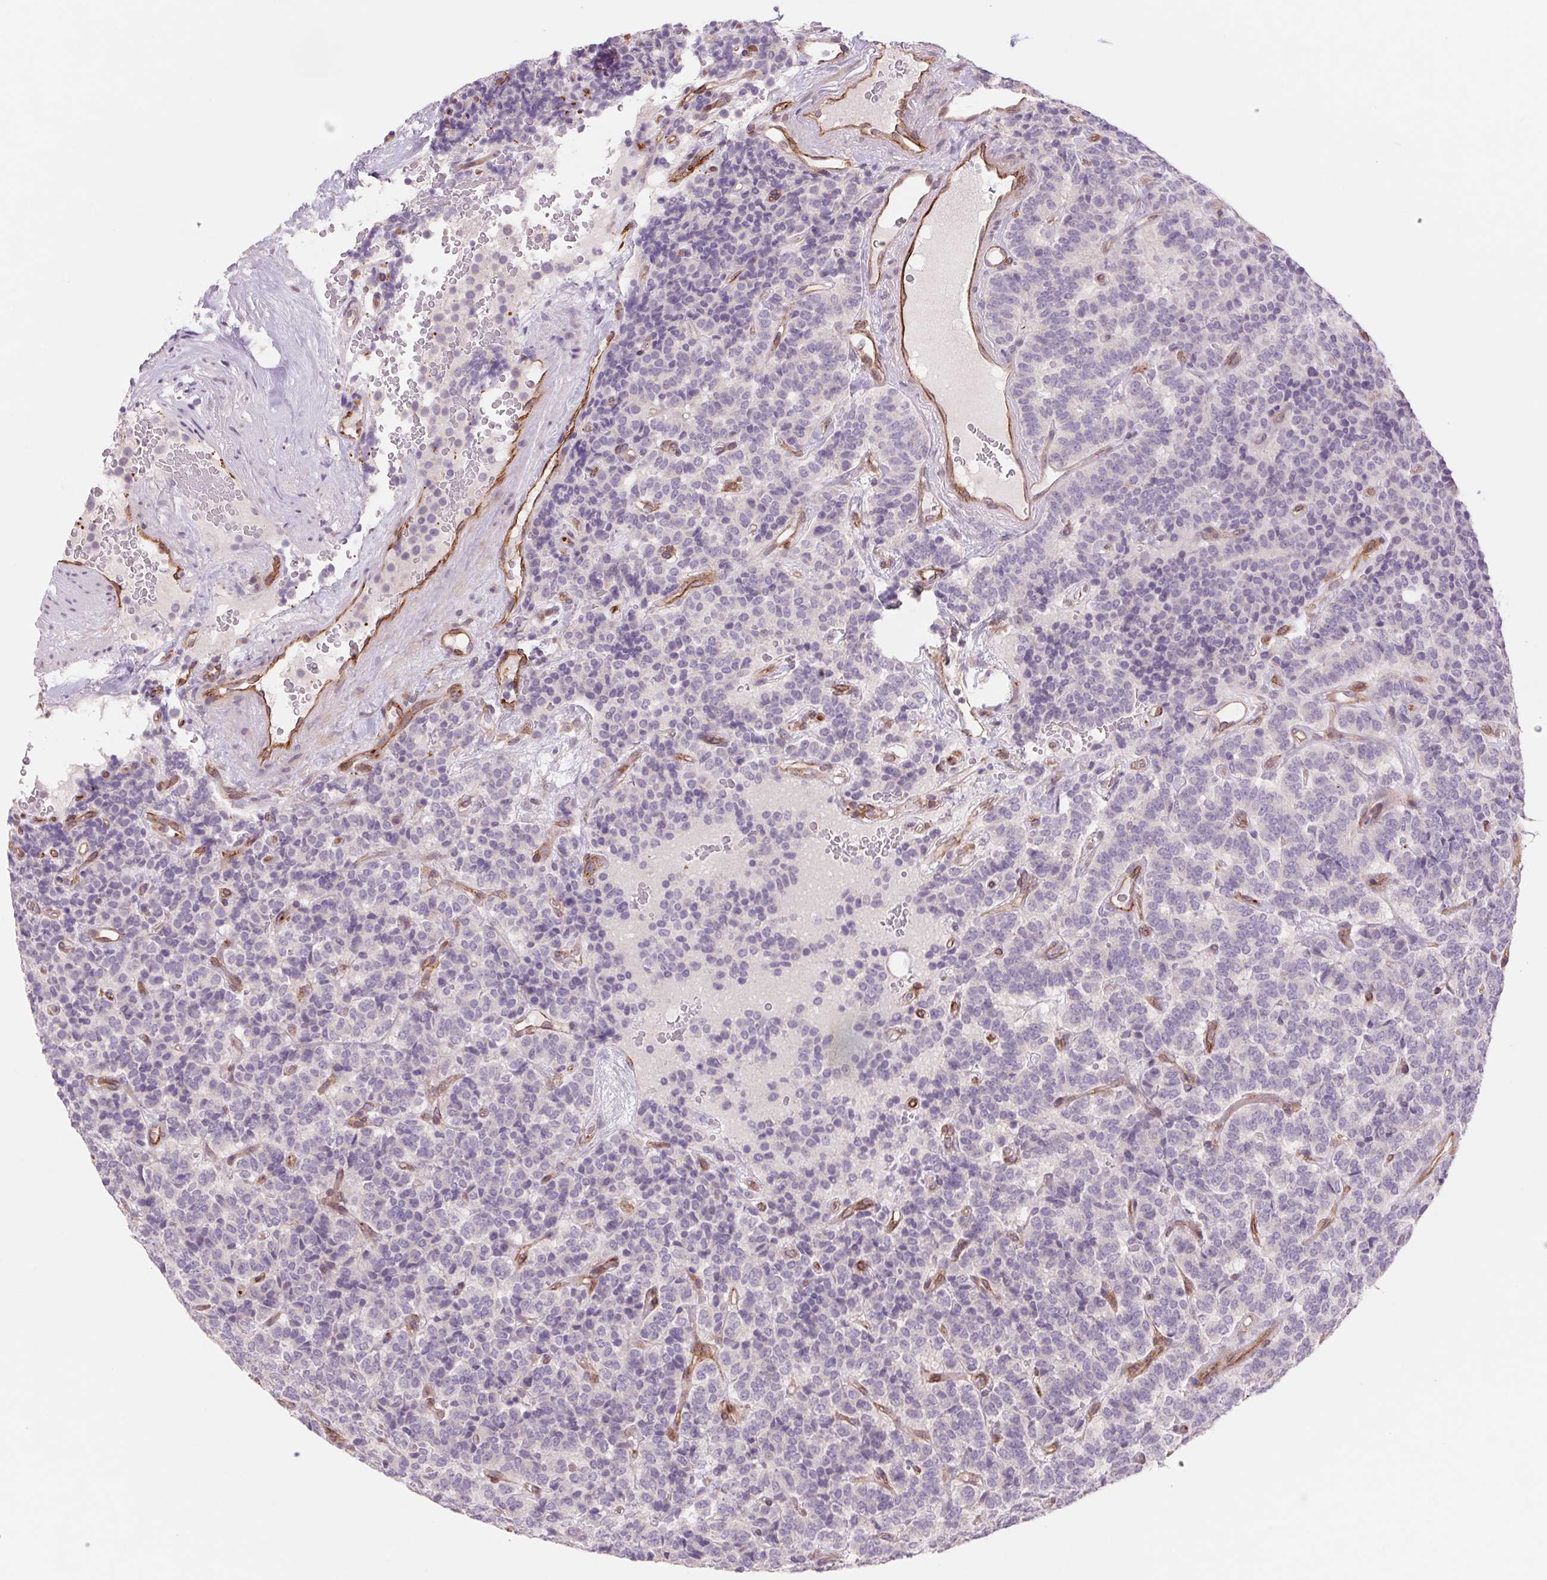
{"staining": {"intensity": "negative", "quantity": "none", "location": "none"}, "tissue": "carcinoid", "cell_type": "Tumor cells", "image_type": "cancer", "snomed": [{"axis": "morphology", "description": "Carcinoid, malignant, NOS"}, {"axis": "topography", "description": "Pancreas"}], "caption": "Tumor cells show no significant positivity in carcinoid.", "gene": "MS4A13", "patient": {"sex": "male", "age": 36}}